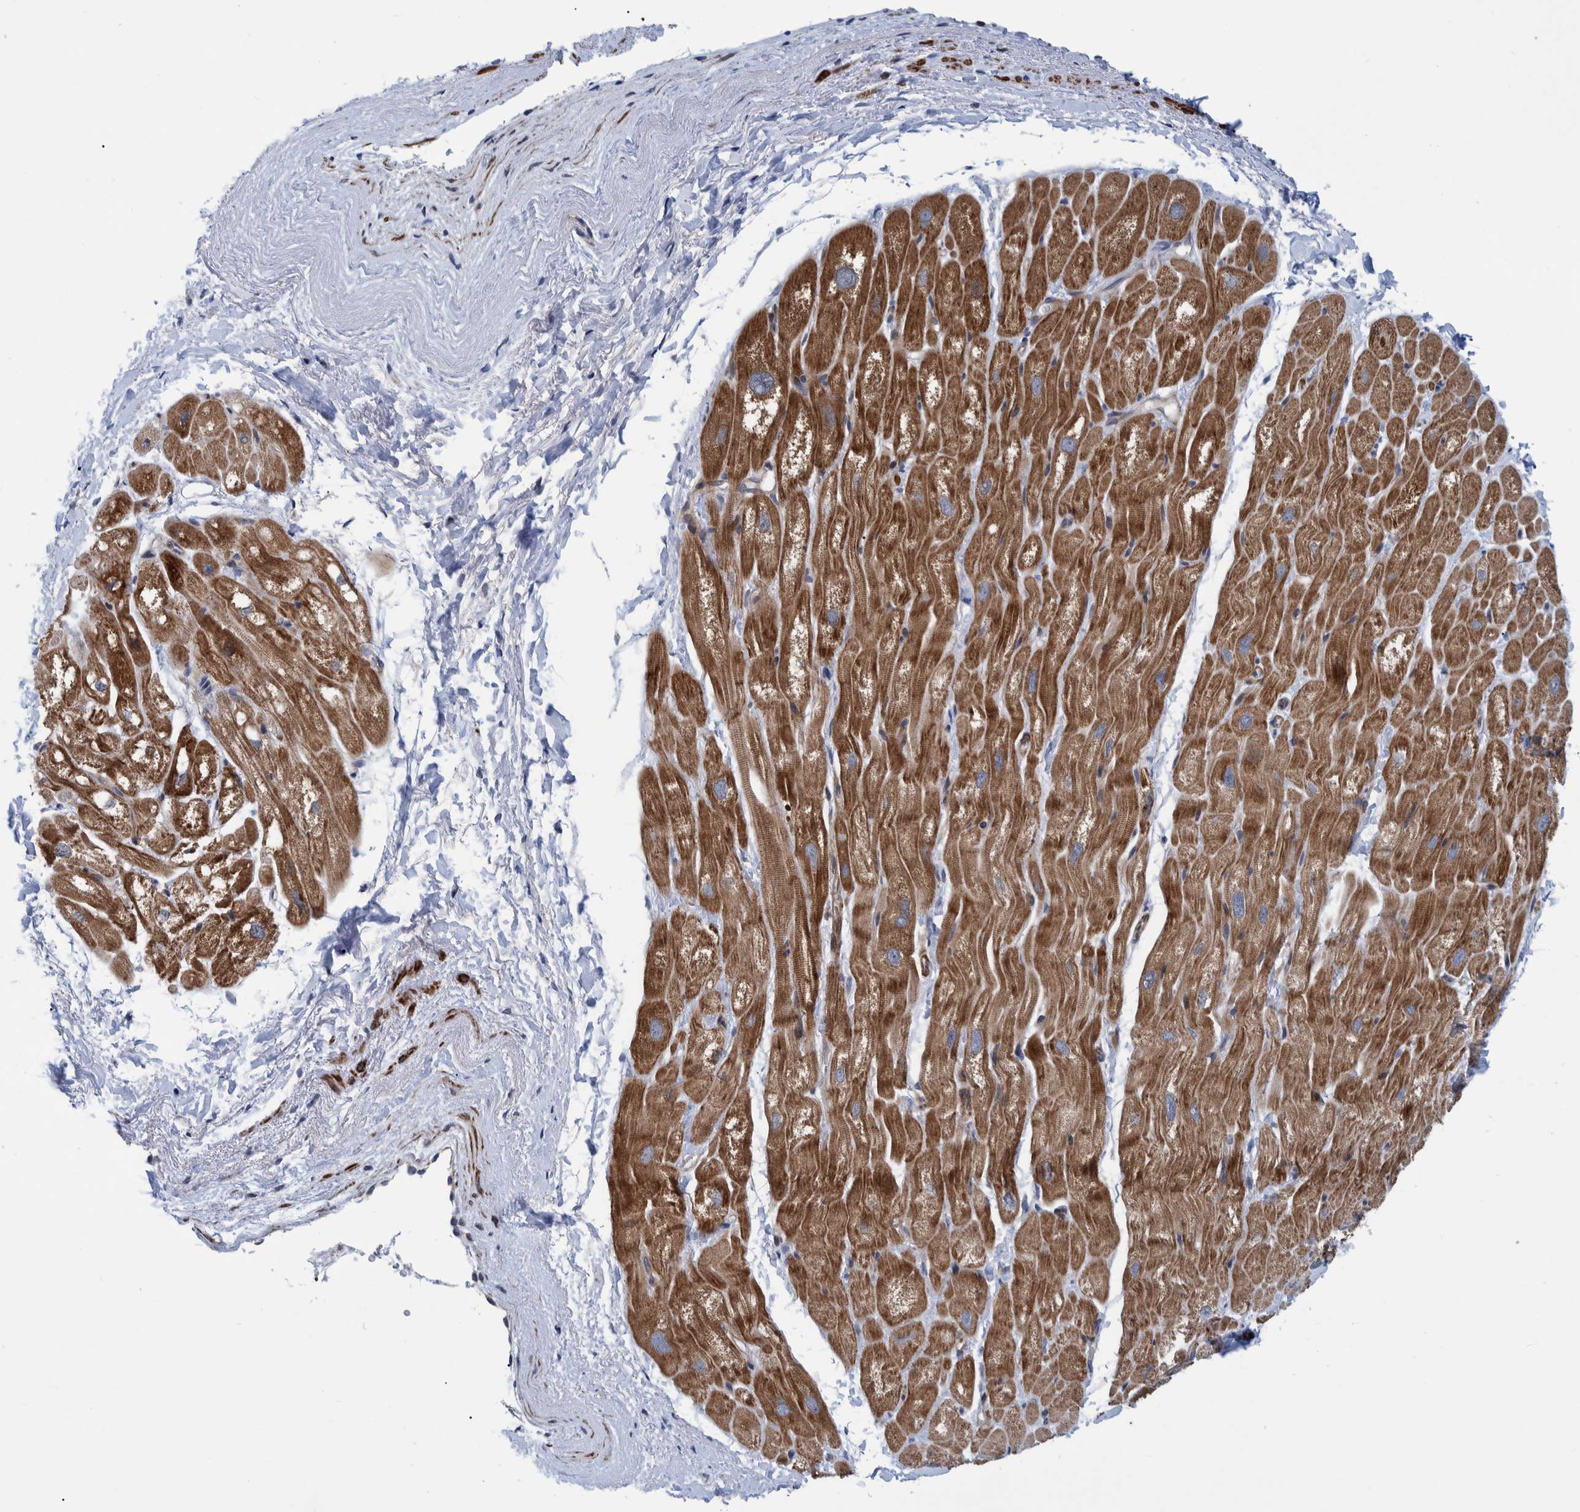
{"staining": {"intensity": "strong", "quantity": "<25%", "location": "cytoplasmic/membranous"}, "tissue": "heart muscle", "cell_type": "Cardiomyocytes", "image_type": "normal", "snomed": [{"axis": "morphology", "description": "Normal tissue, NOS"}, {"axis": "topography", "description": "Heart"}], "caption": "Immunohistochemical staining of unremarkable human heart muscle shows <25% levels of strong cytoplasmic/membranous protein expression in about <25% of cardiomyocytes. (brown staining indicates protein expression, while blue staining denotes nuclei).", "gene": "MKS1", "patient": {"sex": "male", "age": 49}}